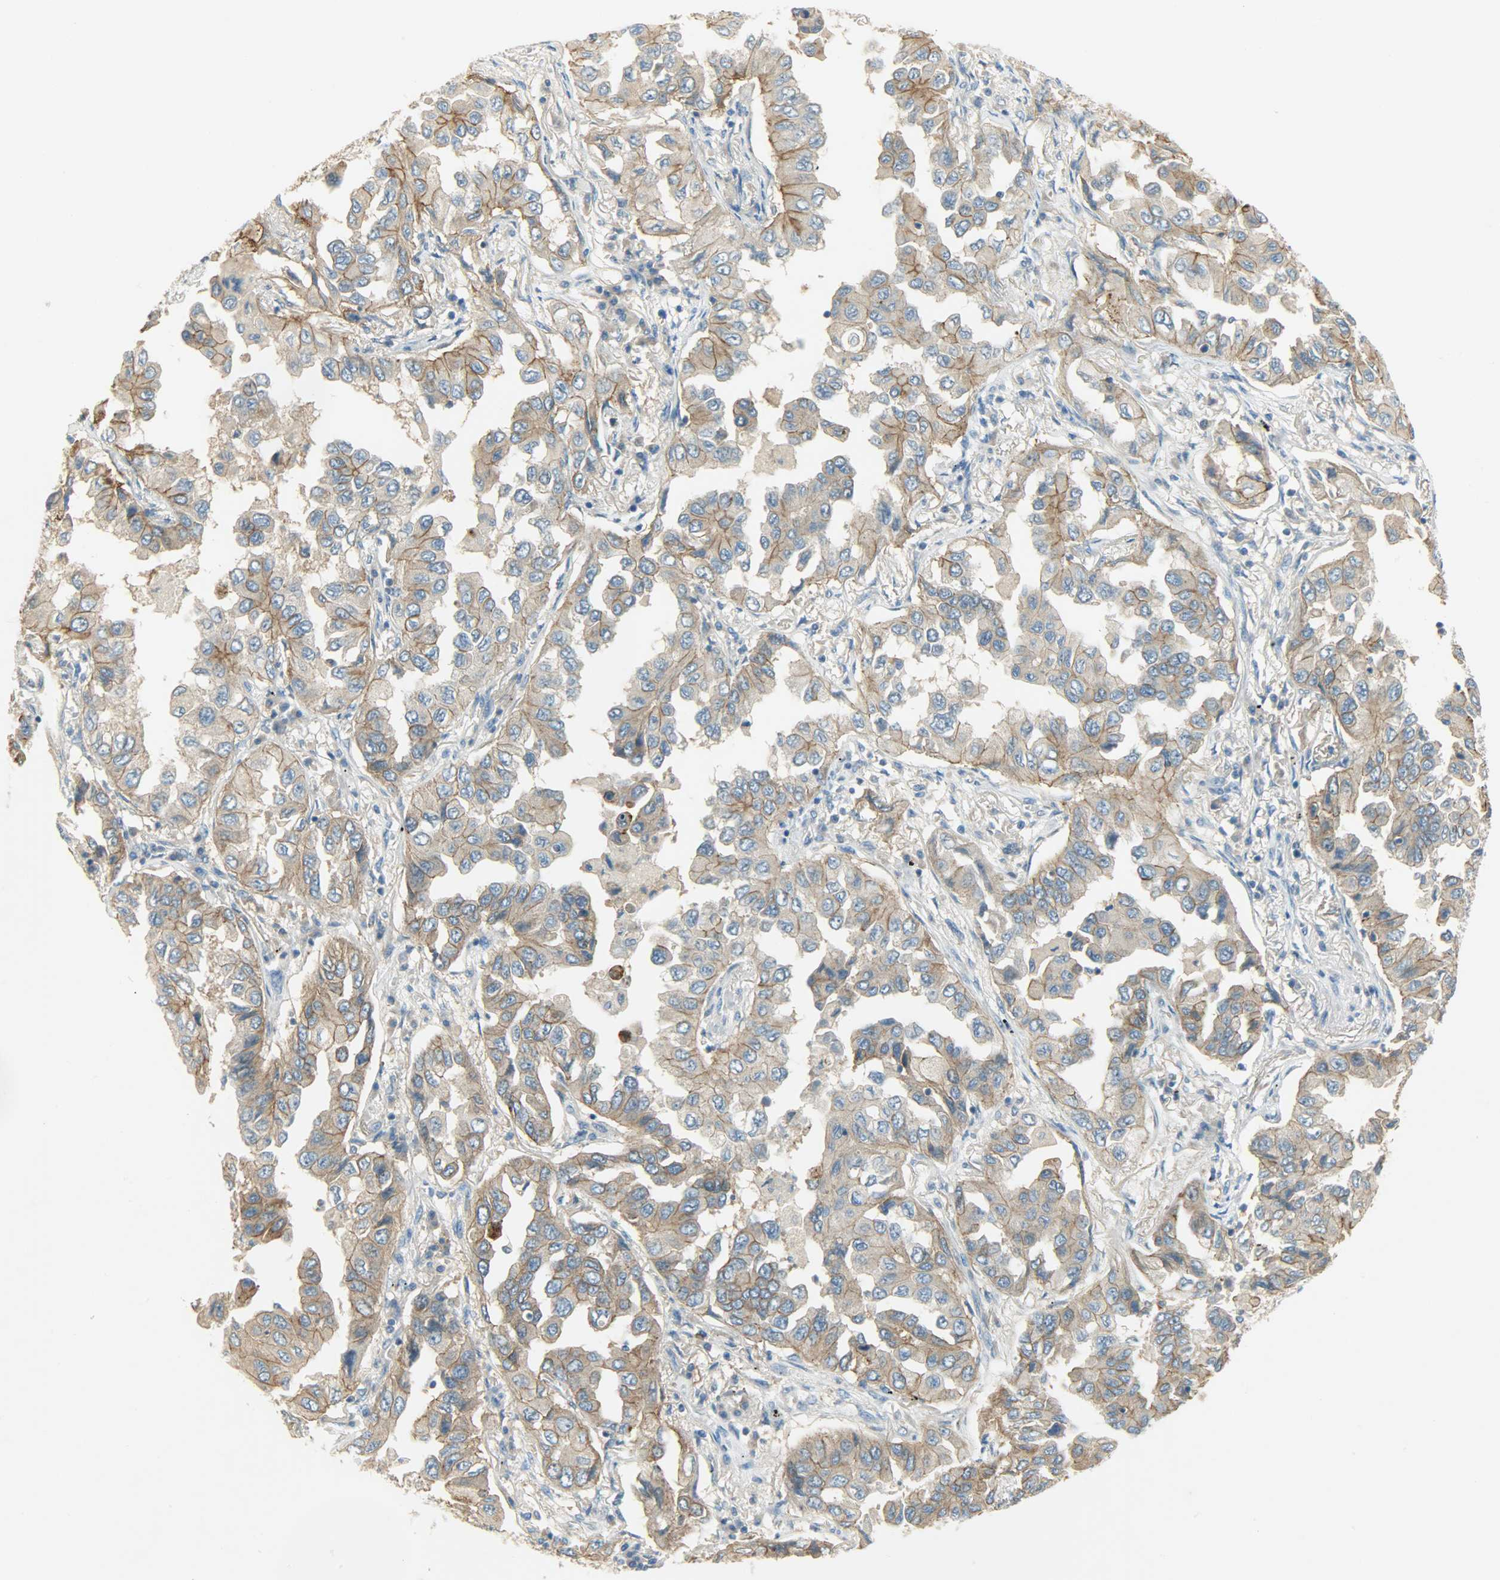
{"staining": {"intensity": "strong", "quantity": ">75%", "location": "cytoplasmic/membranous"}, "tissue": "lung cancer", "cell_type": "Tumor cells", "image_type": "cancer", "snomed": [{"axis": "morphology", "description": "Adenocarcinoma, NOS"}, {"axis": "topography", "description": "Lung"}], "caption": "An image of adenocarcinoma (lung) stained for a protein displays strong cytoplasmic/membranous brown staining in tumor cells.", "gene": "DSG2", "patient": {"sex": "female", "age": 65}}